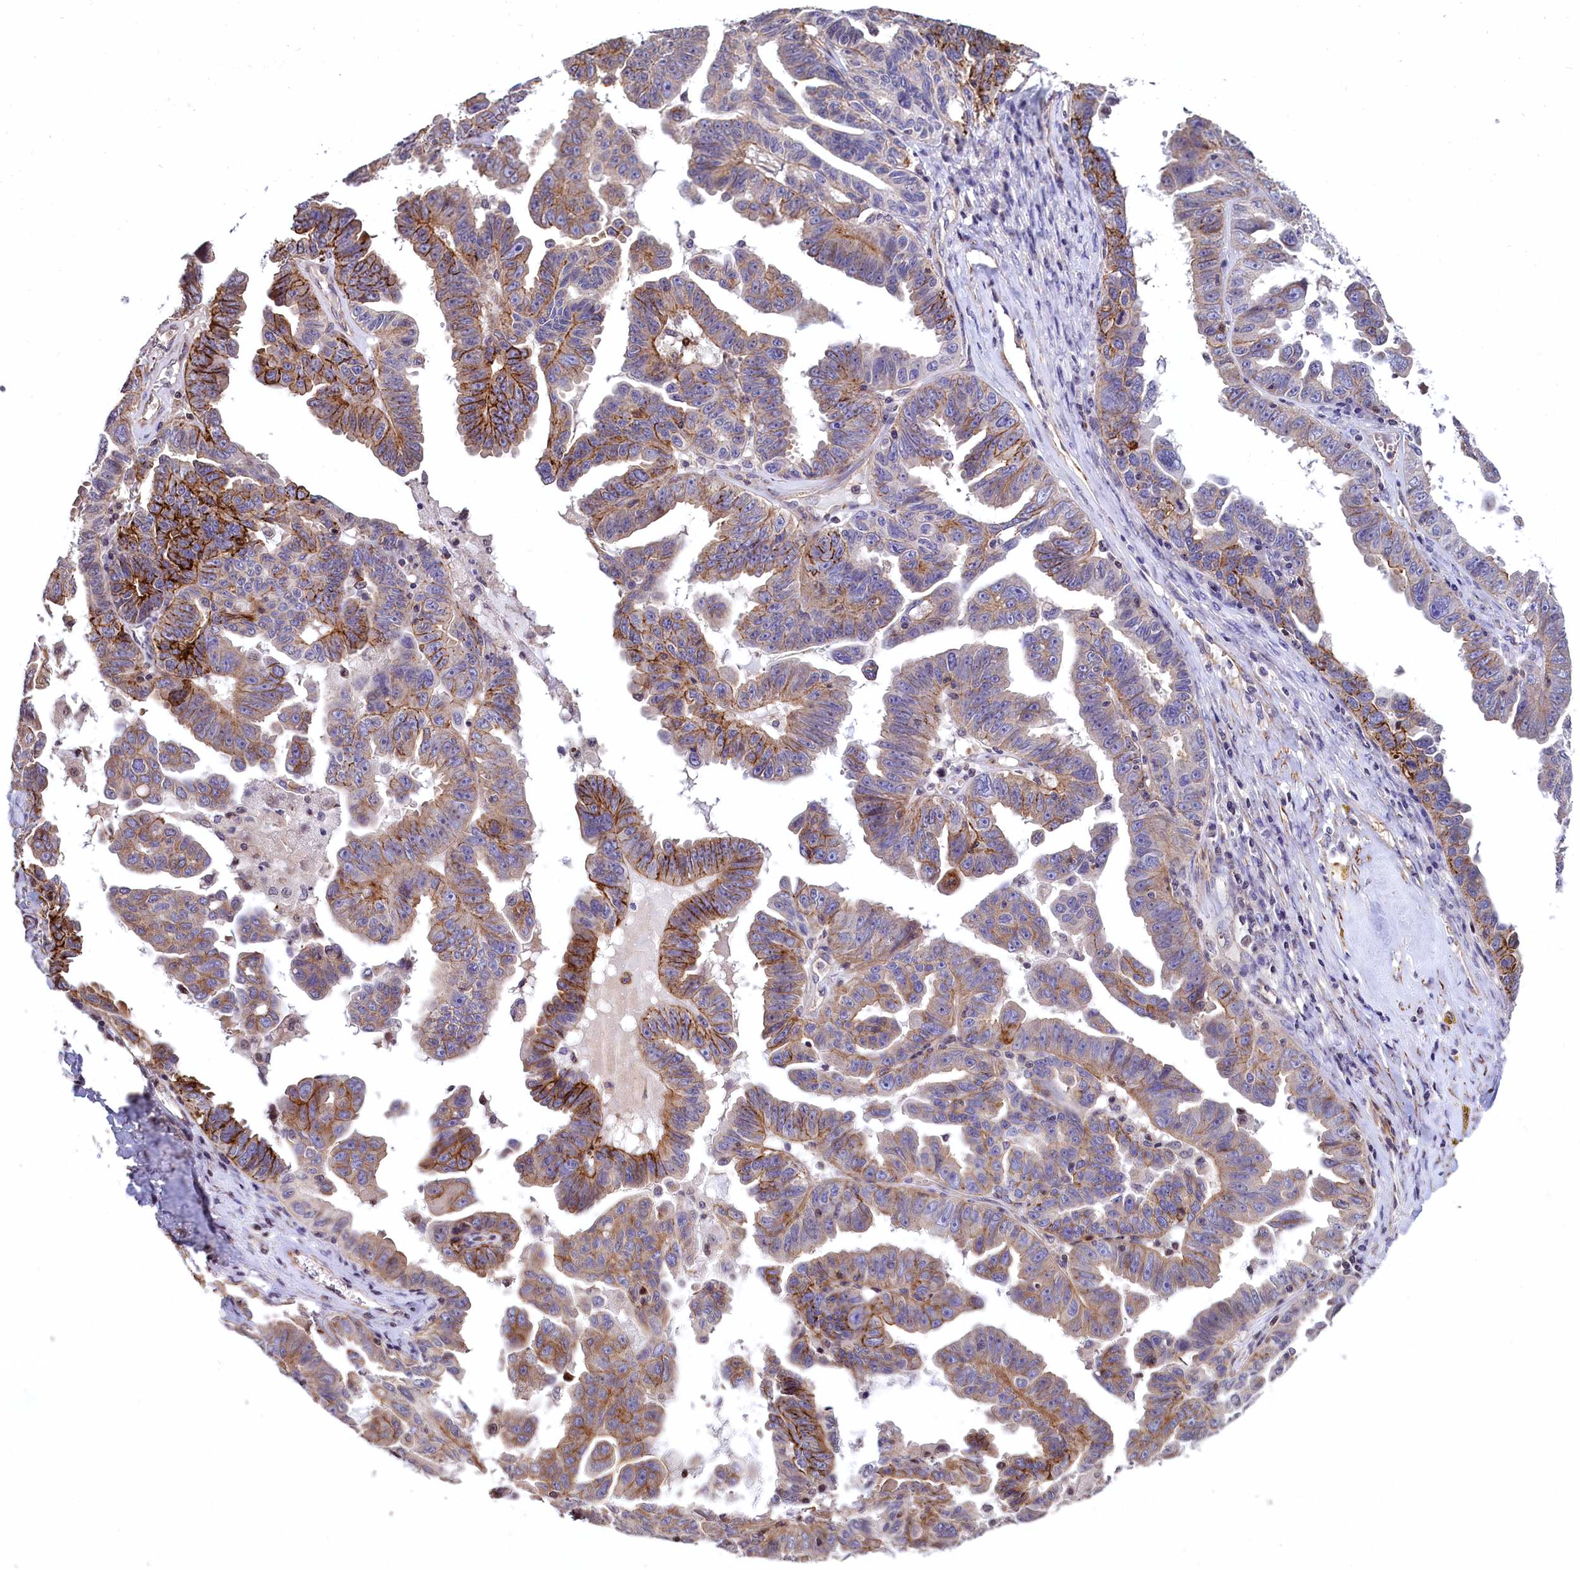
{"staining": {"intensity": "moderate", "quantity": "25%-75%", "location": "cytoplasmic/membranous"}, "tissue": "ovarian cancer", "cell_type": "Tumor cells", "image_type": "cancer", "snomed": [{"axis": "morphology", "description": "Carcinoma, endometroid"}, {"axis": "topography", "description": "Ovary"}], "caption": "The micrograph shows a brown stain indicating the presence of a protein in the cytoplasmic/membranous of tumor cells in ovarian cancer (endometroid carcinoma).", "gene": "ZNF2", "patient": {"sex": "female", "age": 62}}